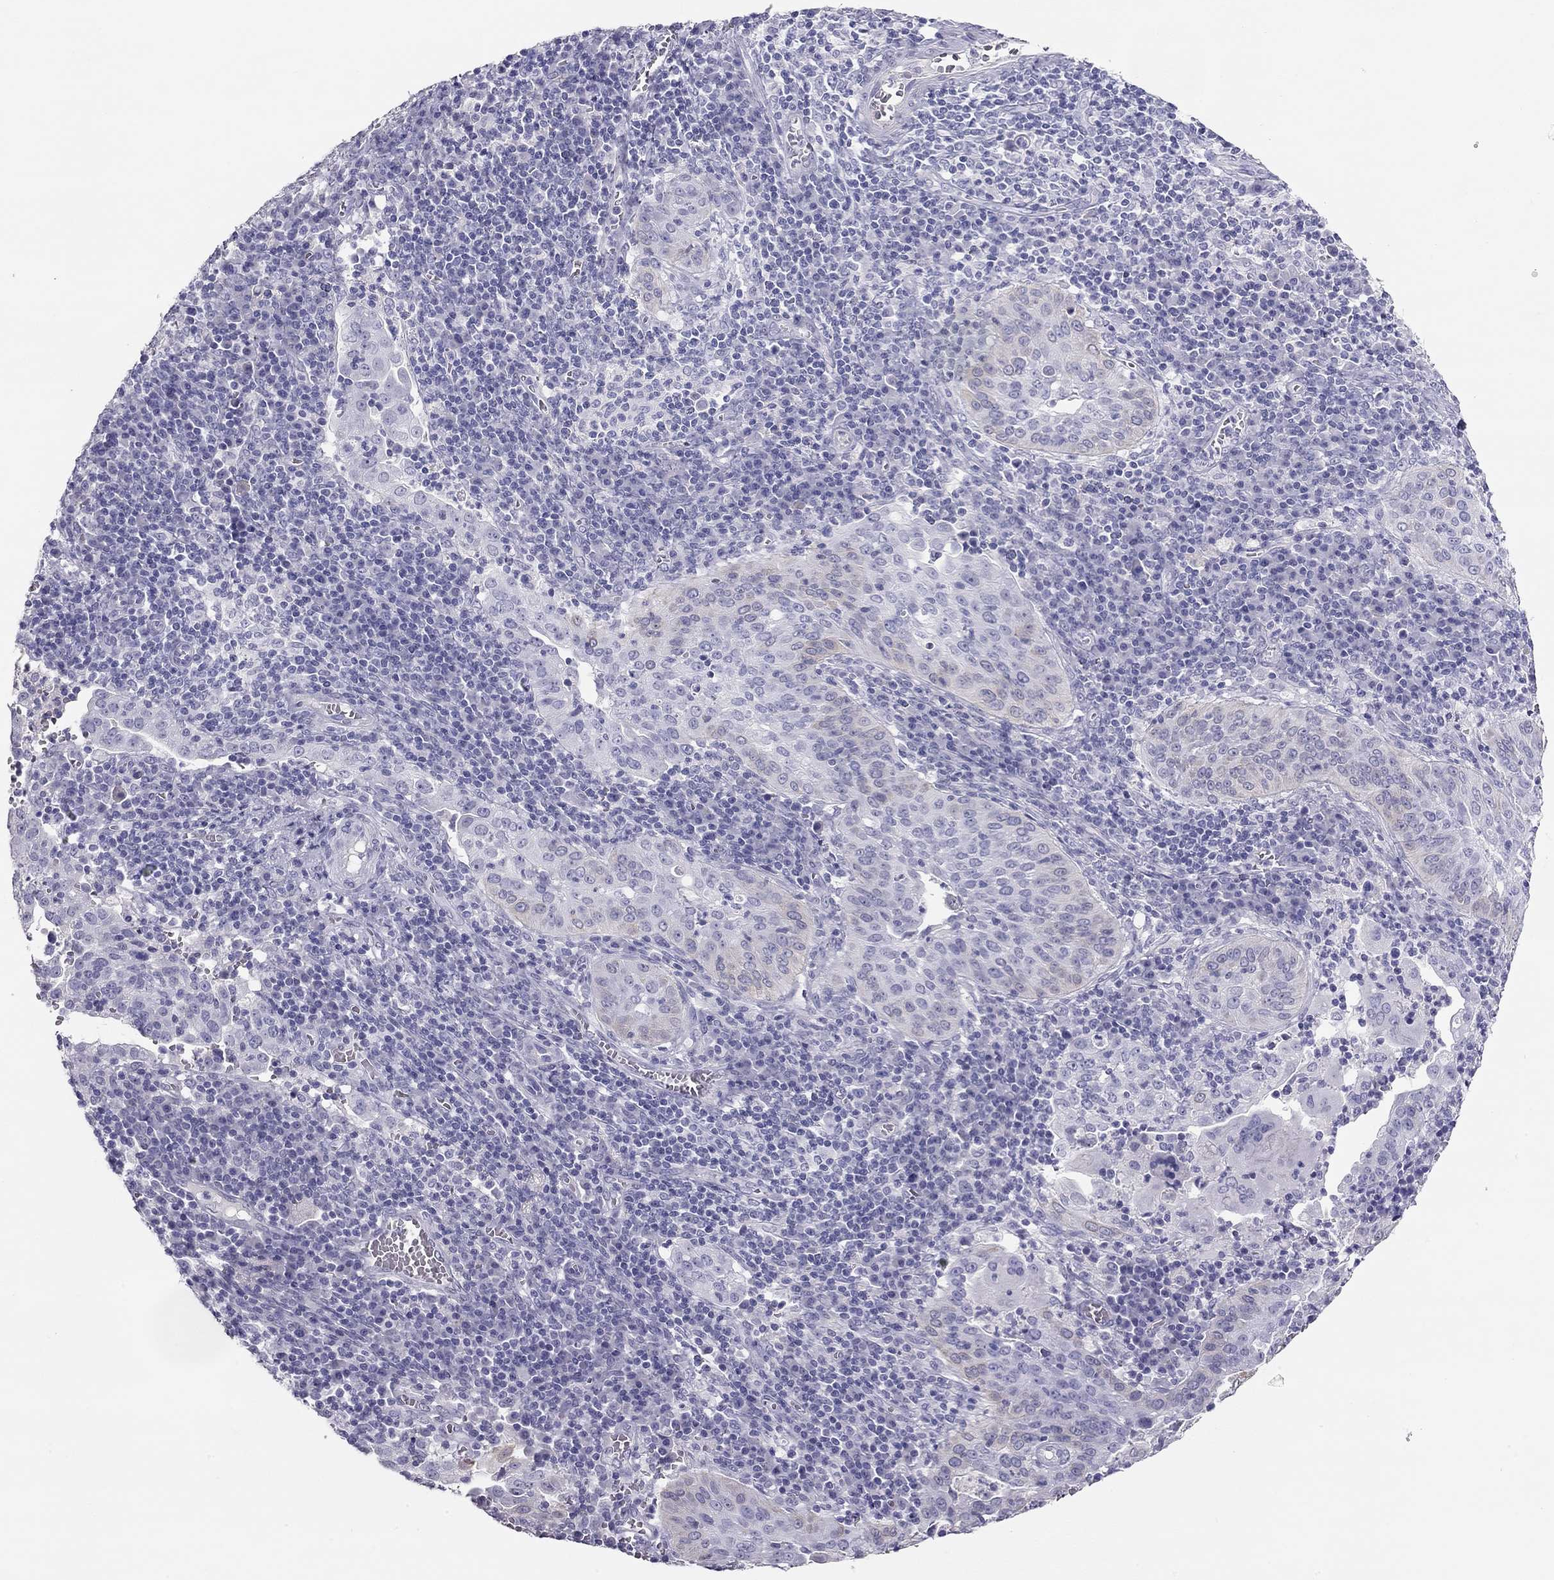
{"staining": {"intensity": "negative", "quantity": "none", "location": "none"}, "tissue": "cervical cancer", "cell_type": "Tumor cells", "image_type": "cancer", "snomed": [{"axis": "morphology", "description": "Squamous cell carcinoma, NOS"}, {"axis": "topography", "description": "Cervix"}], "caption": "The histopathology image reveals no significant expression in tumor cells of squamous cell carcinoma (cervical).", "gene": "KCNV2", "patient": {"sex": "female", "age": 39}}